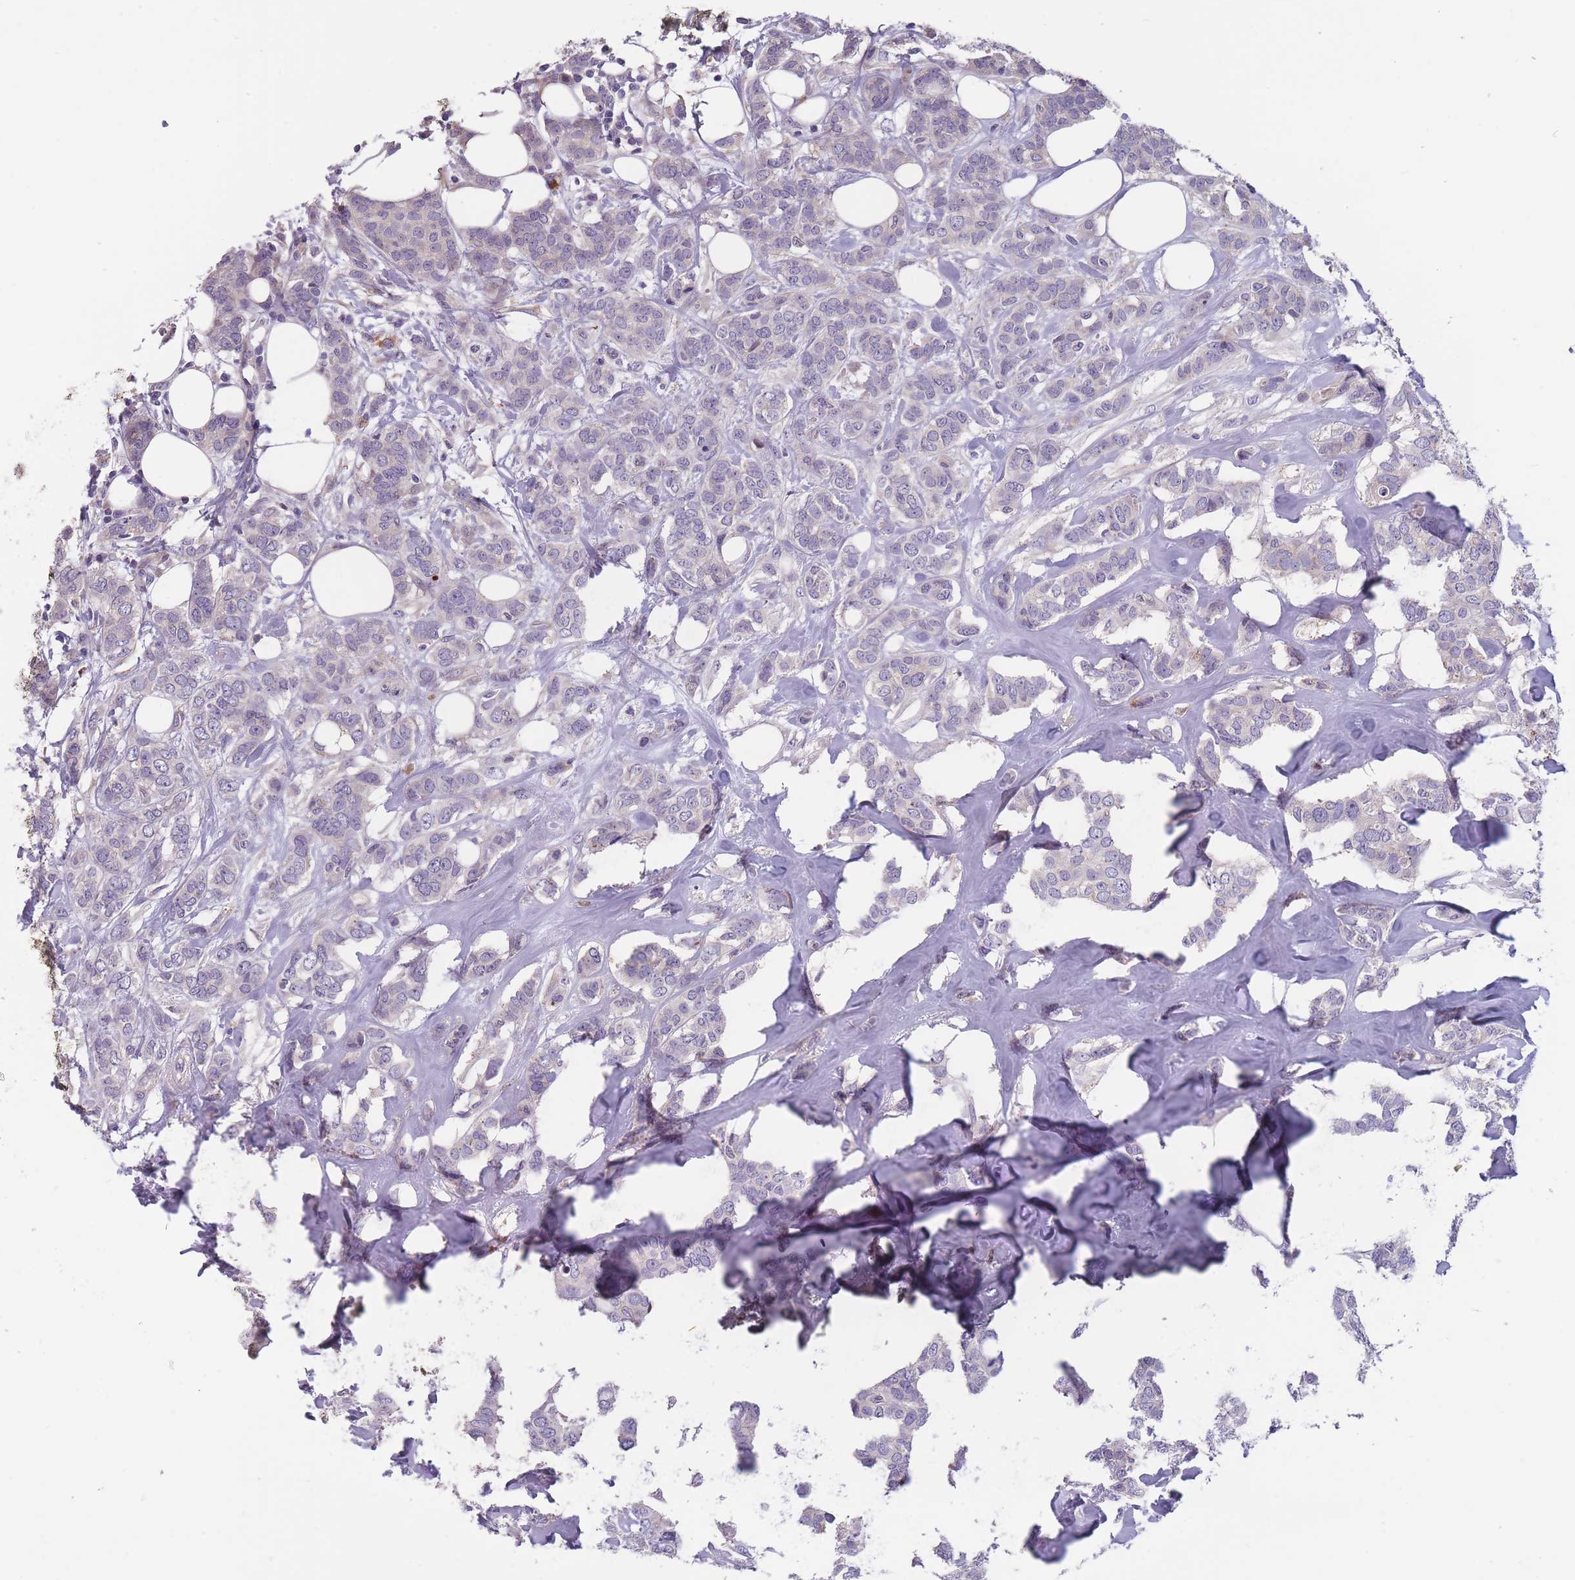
{"staining": {"intensity": "negative", "quantity": "none", "location": "none"}, "tissue": "breast cancer", "cell_type": "Tumor cells", "image_type": "cancer", "snomed": [{"axis": "morphology", "description": "Duct carcinoma"}, {"axis": "topography", "description": "Breast"}], "caption": "Breast intraductal carcinoma was stained to show a protein in brown. There is no significant staining in tumor cells. (DAB immunohistochemistry (IHC), high magnification).", "gene": "FAM83F", "patient": {"sex": "female", "age": 72}}